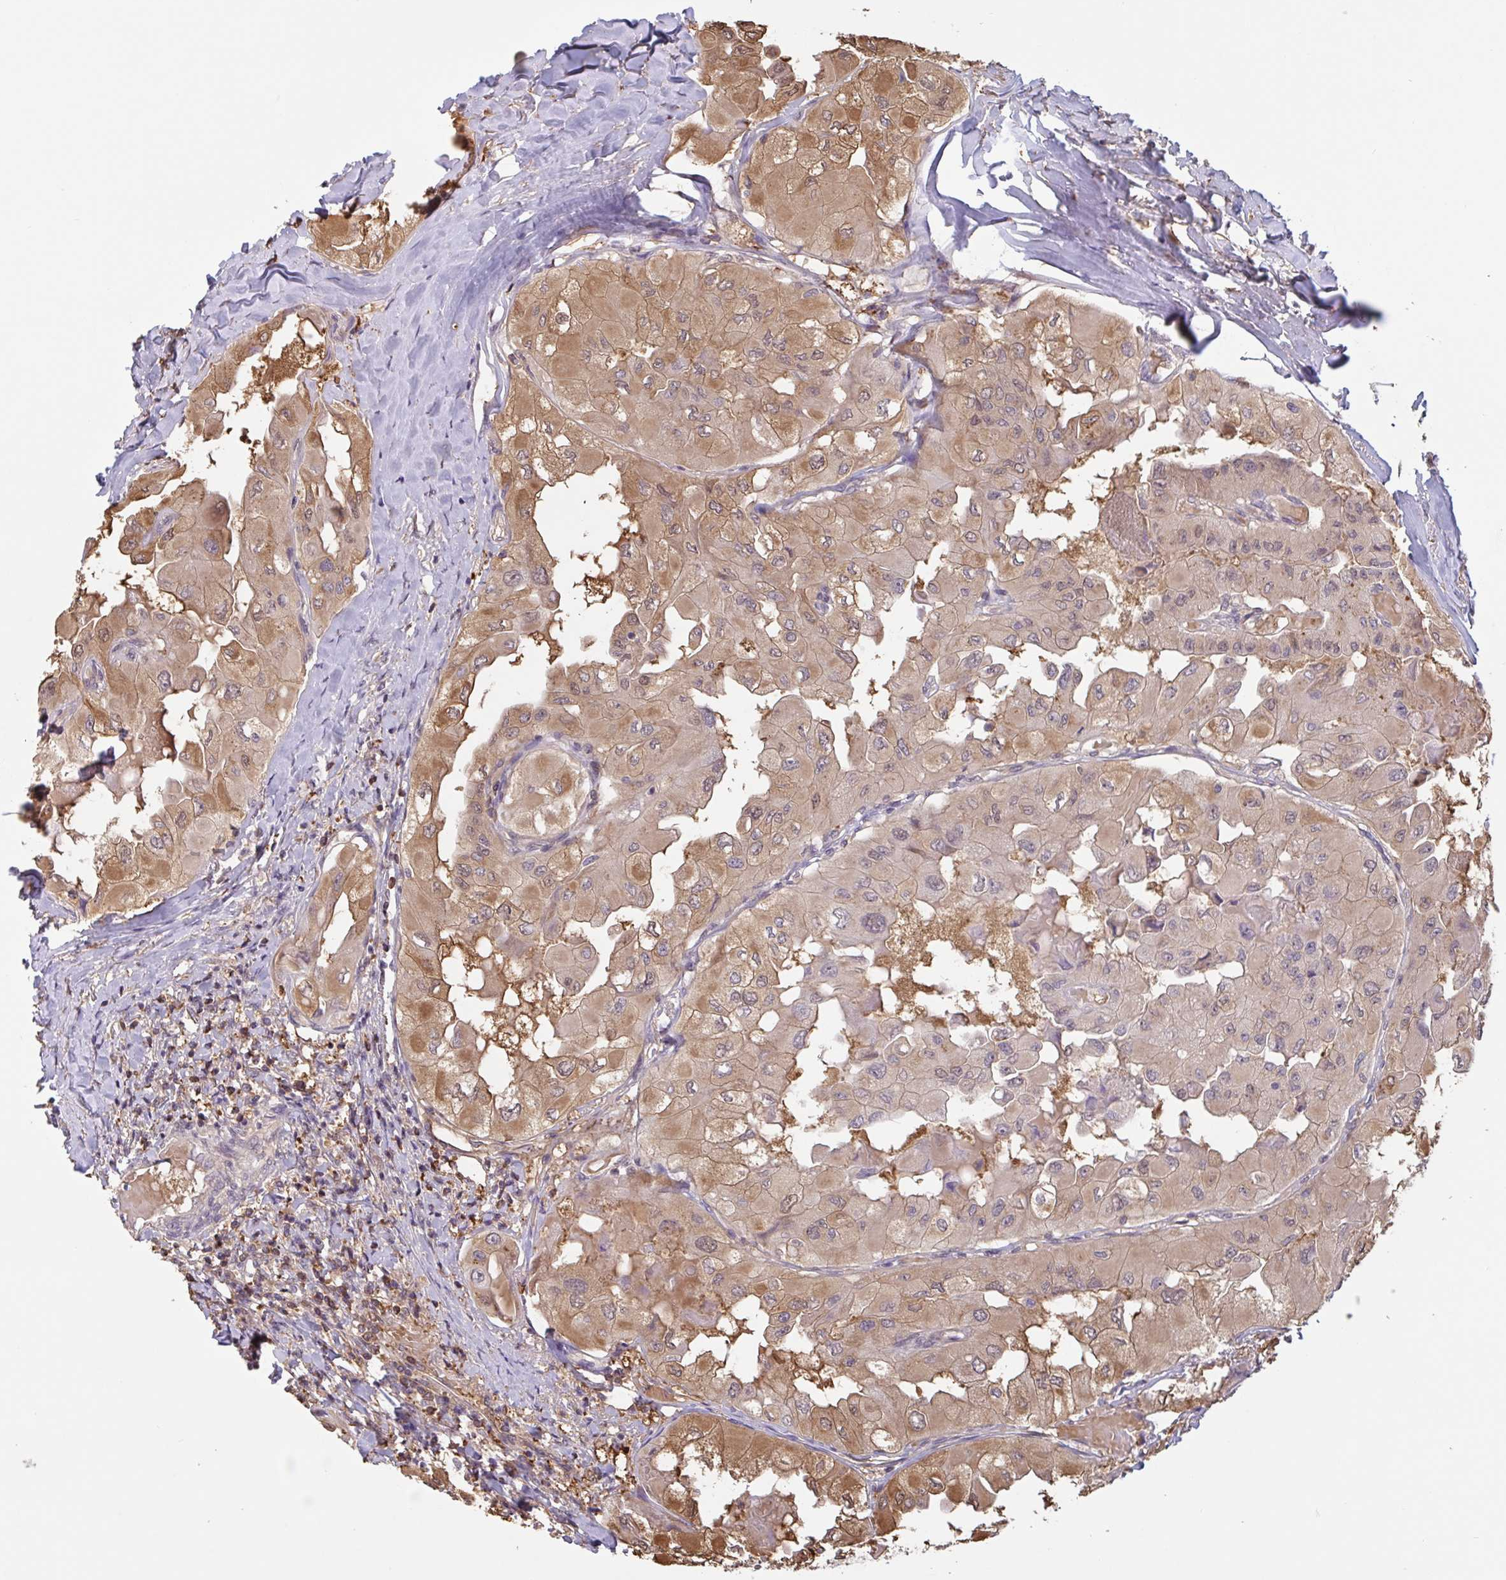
{"staining": {"intensity": "weak", "quantity": ">75%", "location": "cytoplasmic/membranous"}, "tissue": "thyroid cancer", "cell_type": "Tumor cells", "image_type": "cancer", "snomed": [{"axis": "morphology", "description": "Normal tissue, NOS"}, {"axis": "morphology", "description": "Papillary adenocarcinoma, NOS"}, {"axis": "topography", "description": "Thyroid gland"}], "caption": "Tumor cells exhibit weak cytoplasmic/membranous staining in about >75% of cells in thyroid cancer (papillary adenocarcinoma).", "gene": "OTOP2", "patient": {"sex": "female", "age": 59}}